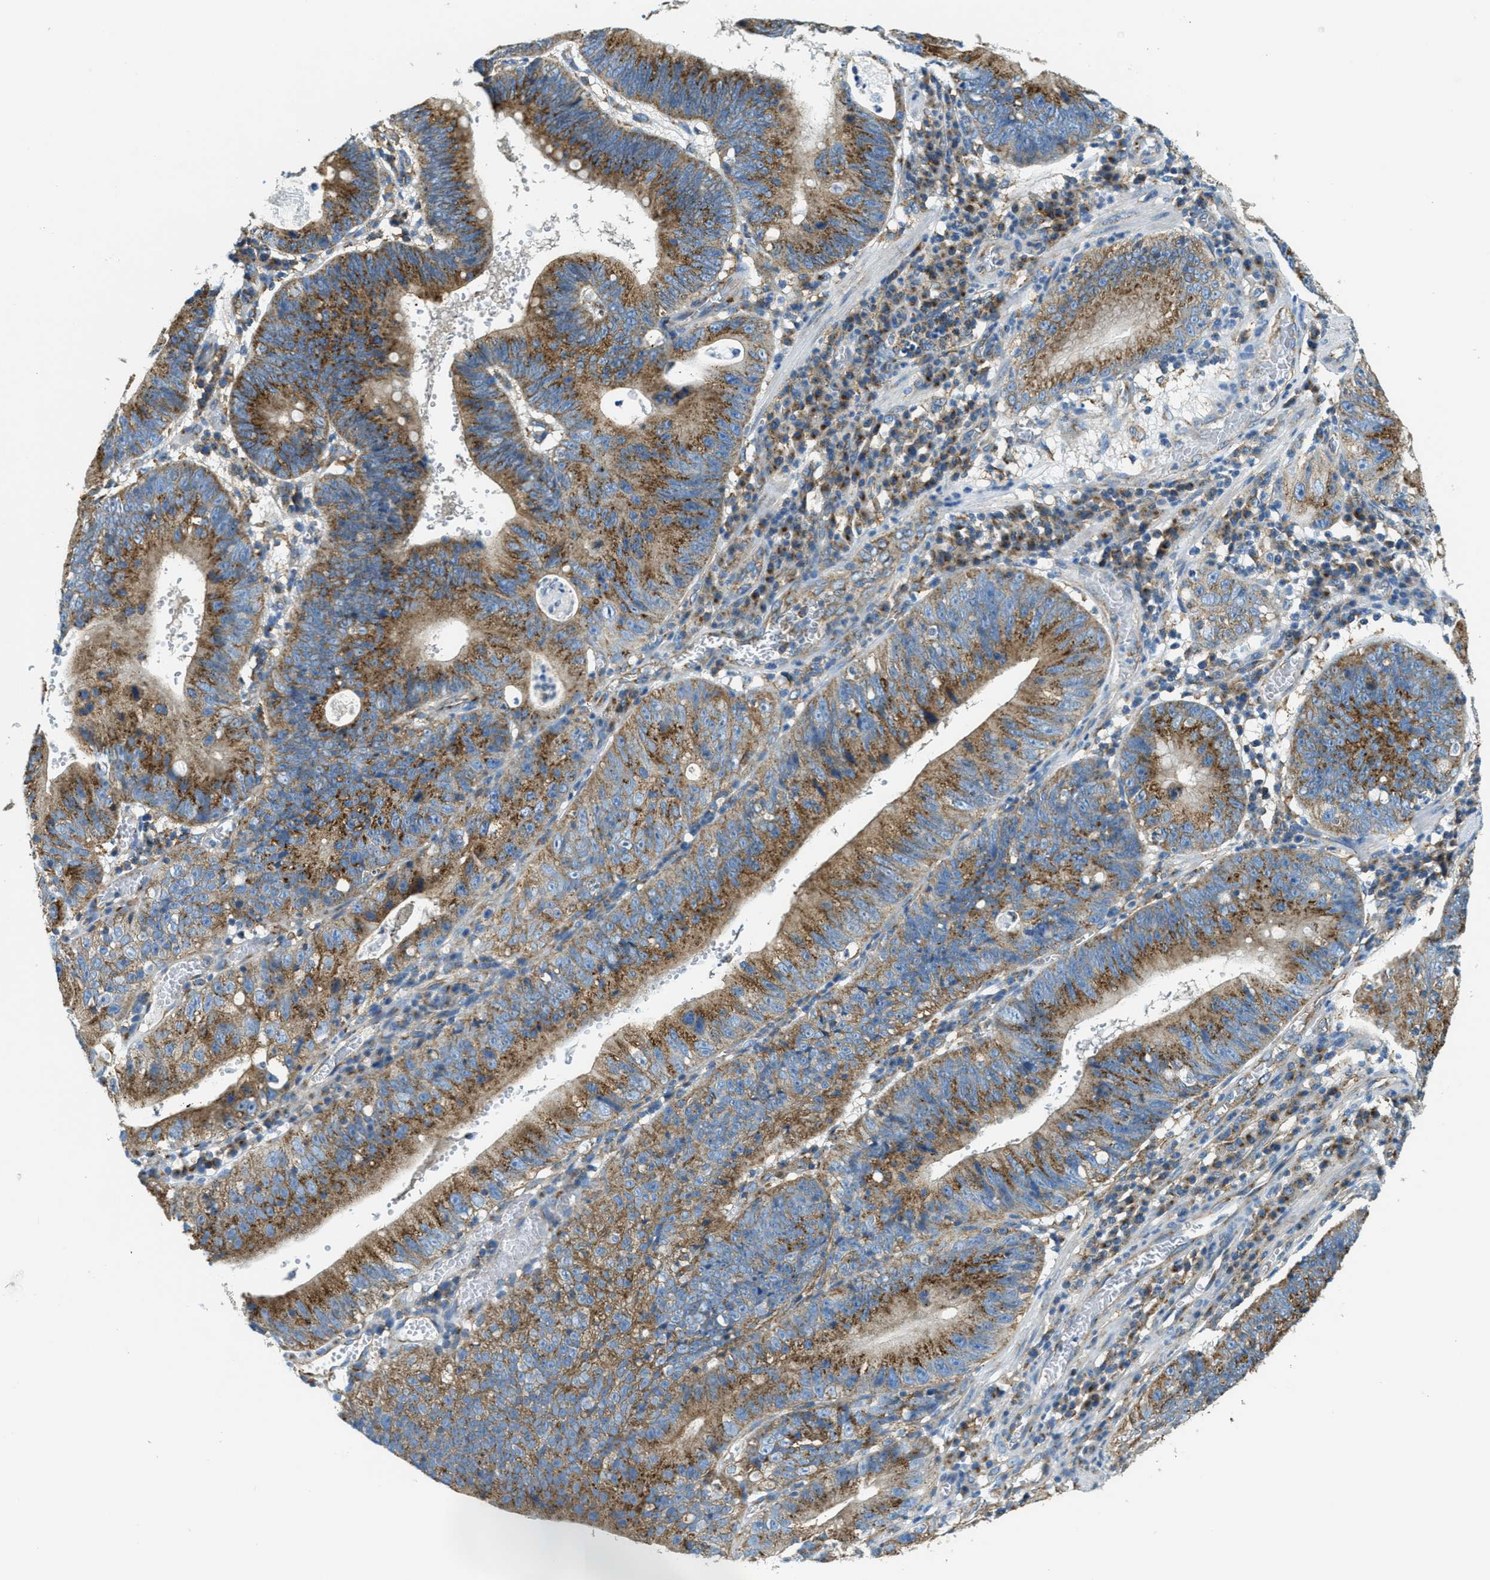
{"staining": {"intensity": "moderate", "quantity": ">75%", "location": "cytoplasmic/membranous"}, "tissue": "stomach cancer", "cell_type": "Tumor cells", "image_type": "cancer", "snomed": [{"axis": "morphology", "description": "Adenocarcinoma, NOS"}, {"axis": "topography", "description": "Stomach"}], "caption": "Approximately >75% of tumor cells in stomach adenocarcinoma exhibit moderate cytoplasmic/membranous protein staining as visualized by brown immunohistochemical staining.", "gene": "AP2B1", "patient": {"sex": "male", "age": 59}}